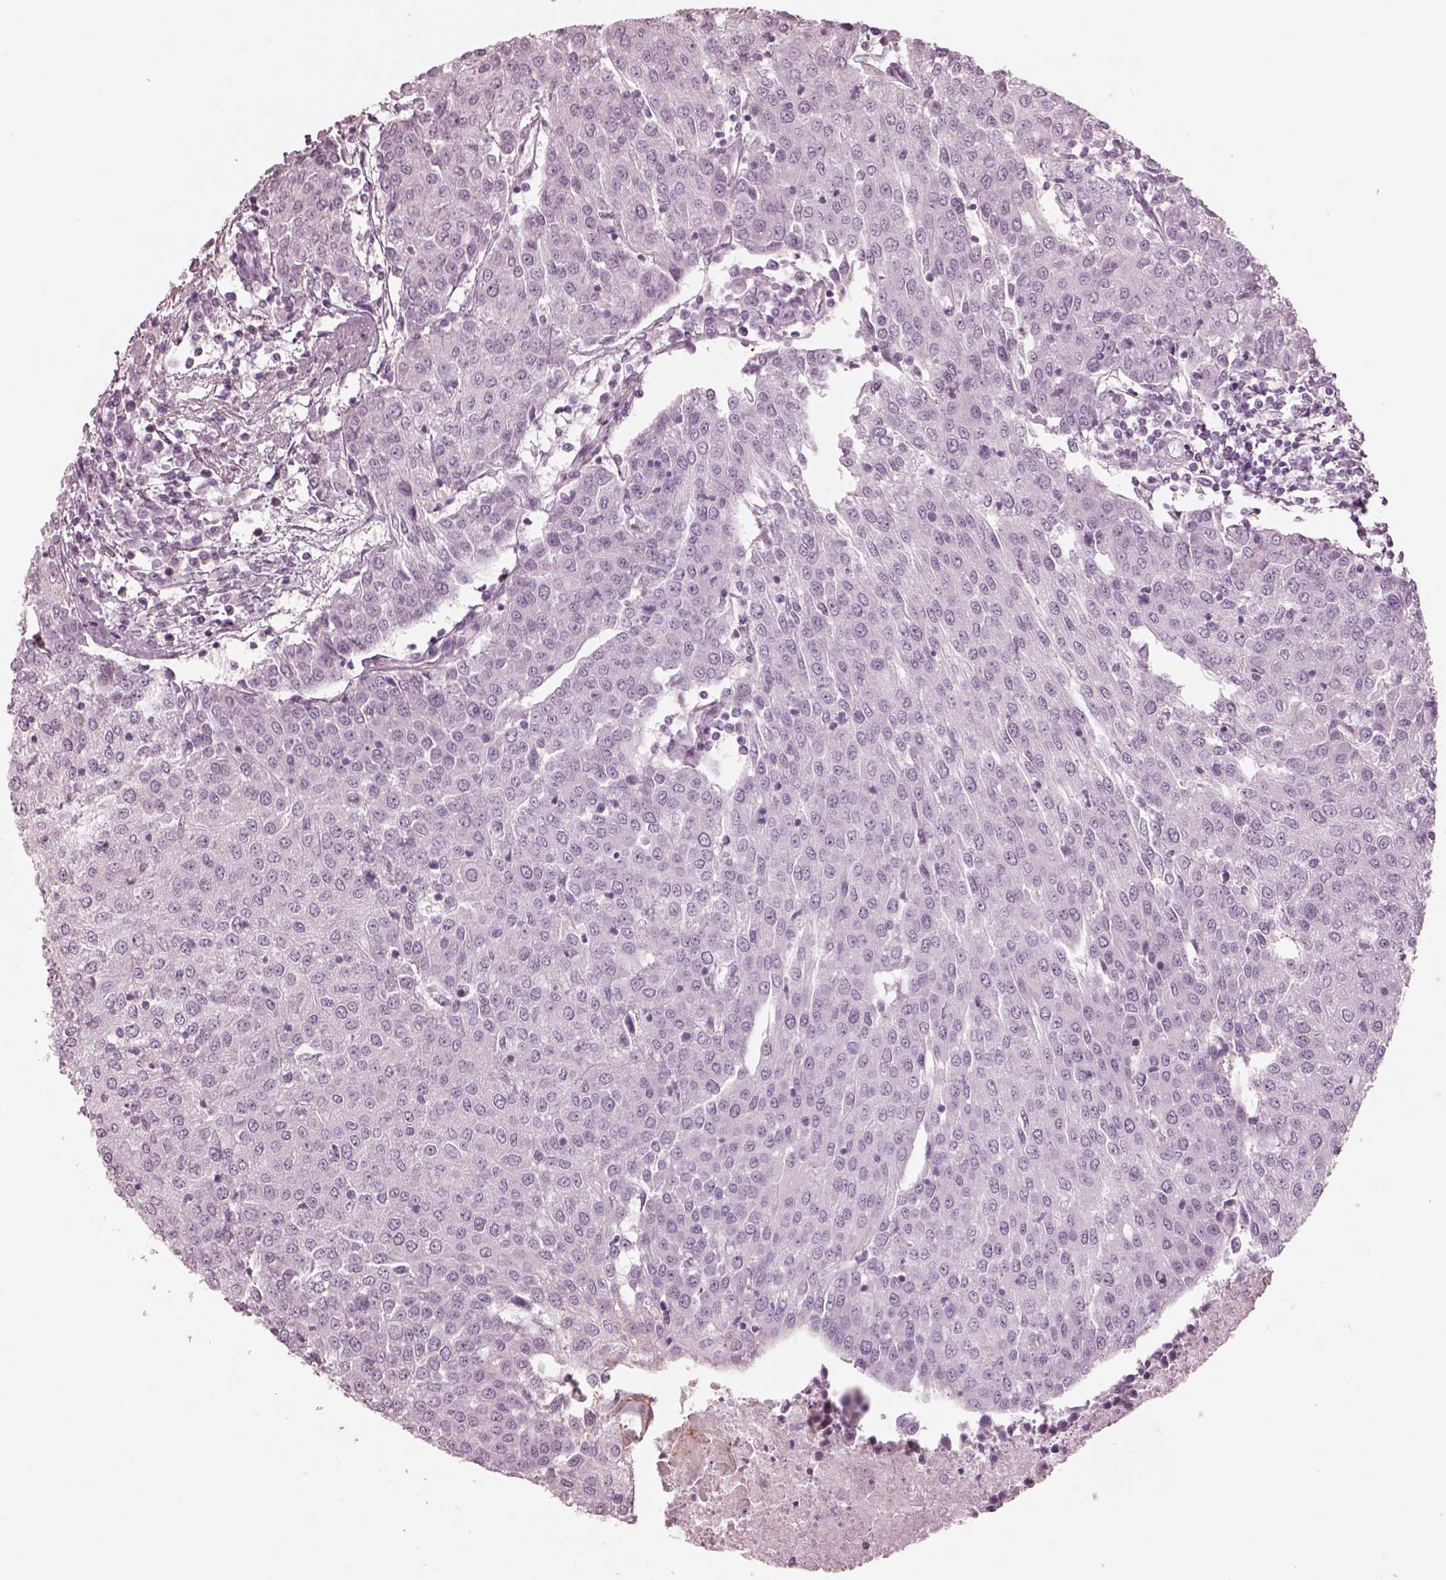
{"staining": {"intensity": "negative", "quantity": "none", "location": "none"}, "tissue": "urothelial cancer", "cell_type": "Tumor cells", "image_type": "cancer", "snomed": [{"axis": "morphology", "description": "Urothelial carcinoma, High grade"}, {"axis": "topography", "description": "Urinary bladder"}], "caption": "High magnification brightfield microscopy of urothelial cancer stained with DAB (brown) and counterstained with hematoxylin (blue): tumor cells show no significant expression. Nuclei are stained in blue.", "gene": "OPN4", "patient": {"sex": "female", "age": 85}}